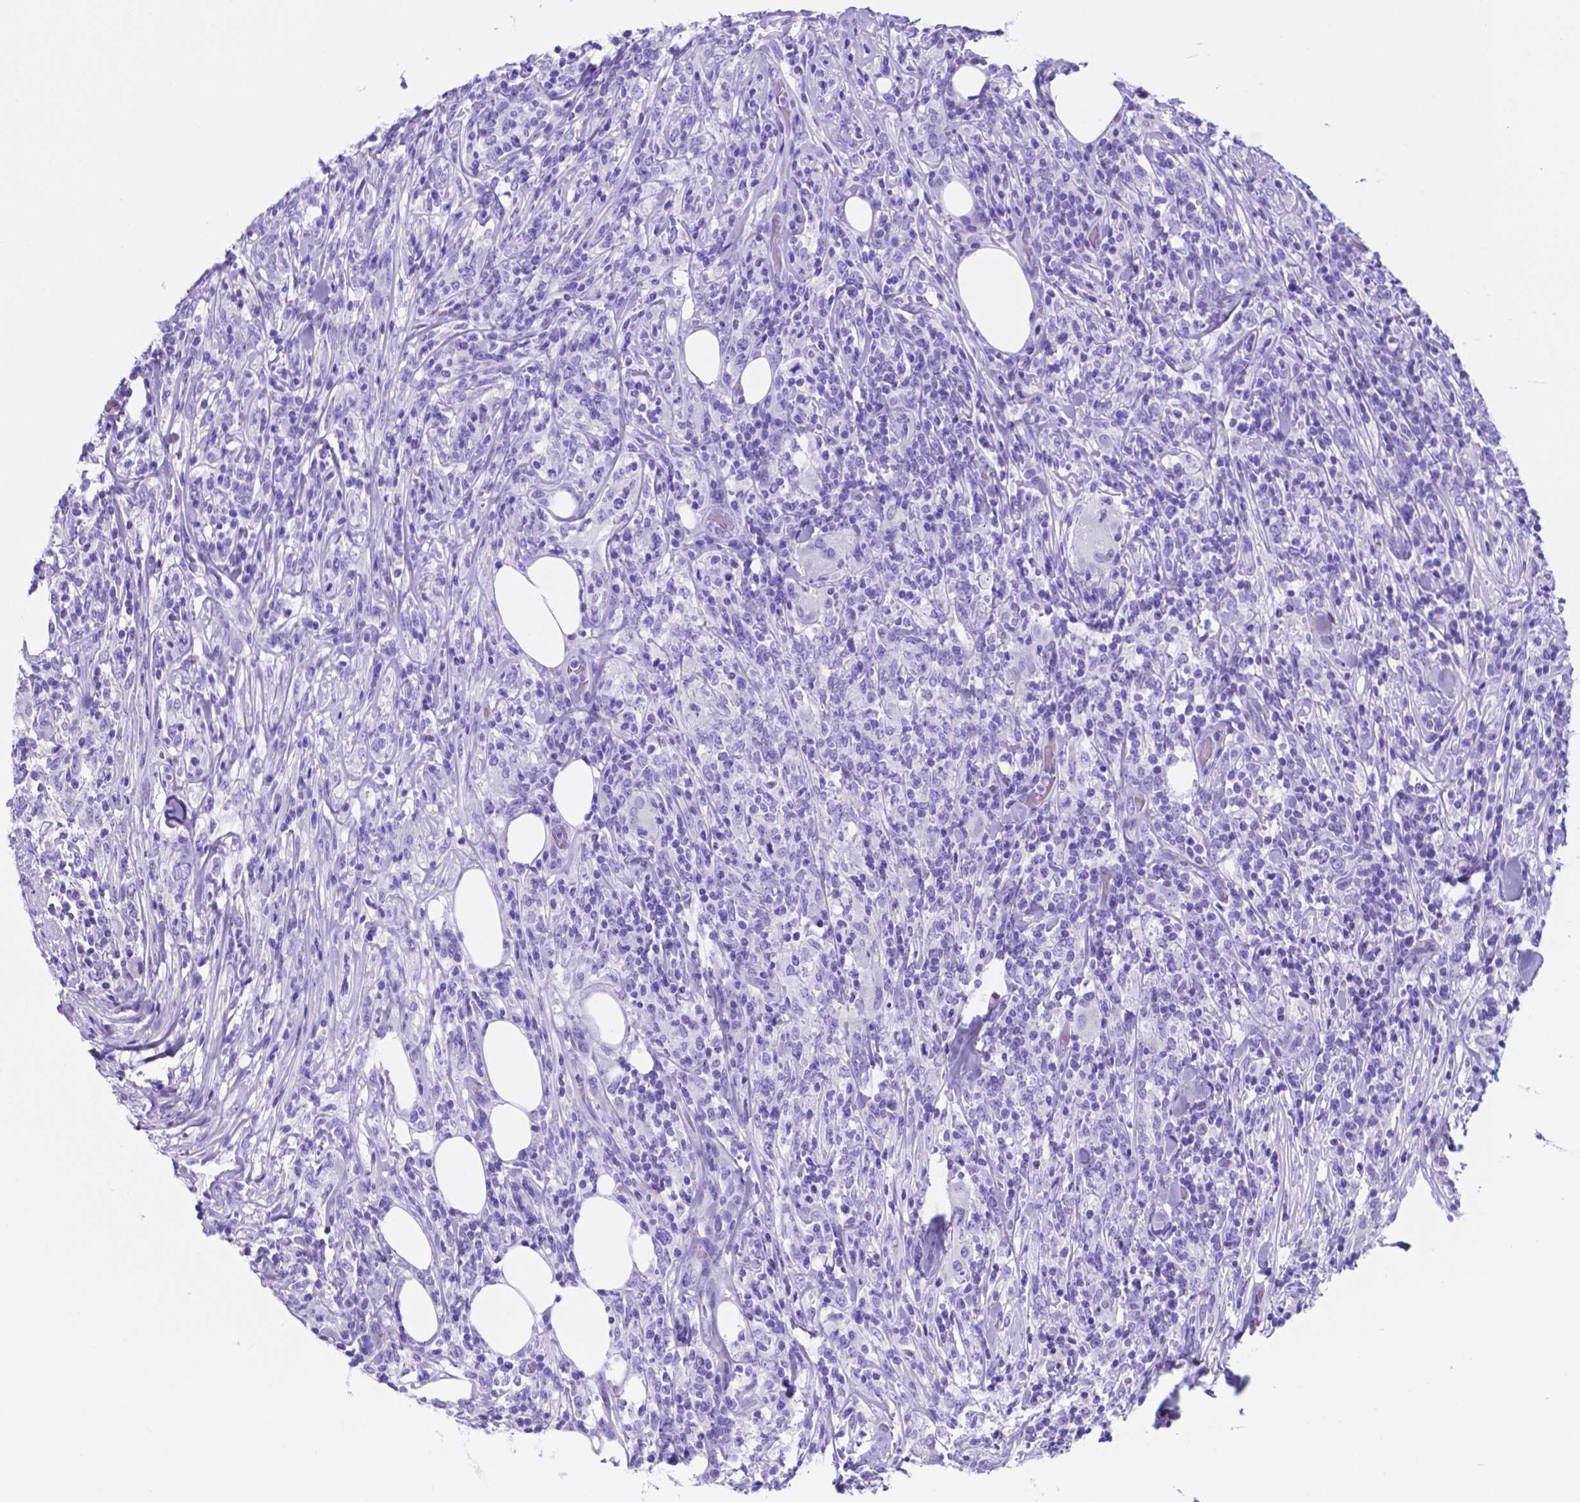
{"staining": {"intensity": "negative", "quantity": "none", "location": "none"}, "tissue": "lymphoma", "cell_type": "Tumor cells", "image_type": "cancer", "snomed": [{"axis": "morphology", "description": "Malignant lymphoma, non-Hodgkin's type, High grade"}, {"axis": "topography", "description": "Lymph node"}], "caption": "Immunohistochemistry (IHC) of malignant lymphoma, non-Hodgkin's type (high-grade) displays no positivity in tumor cells.", "gene": "DNAAF8", "patient": {"sex": "female", "age": 84}}